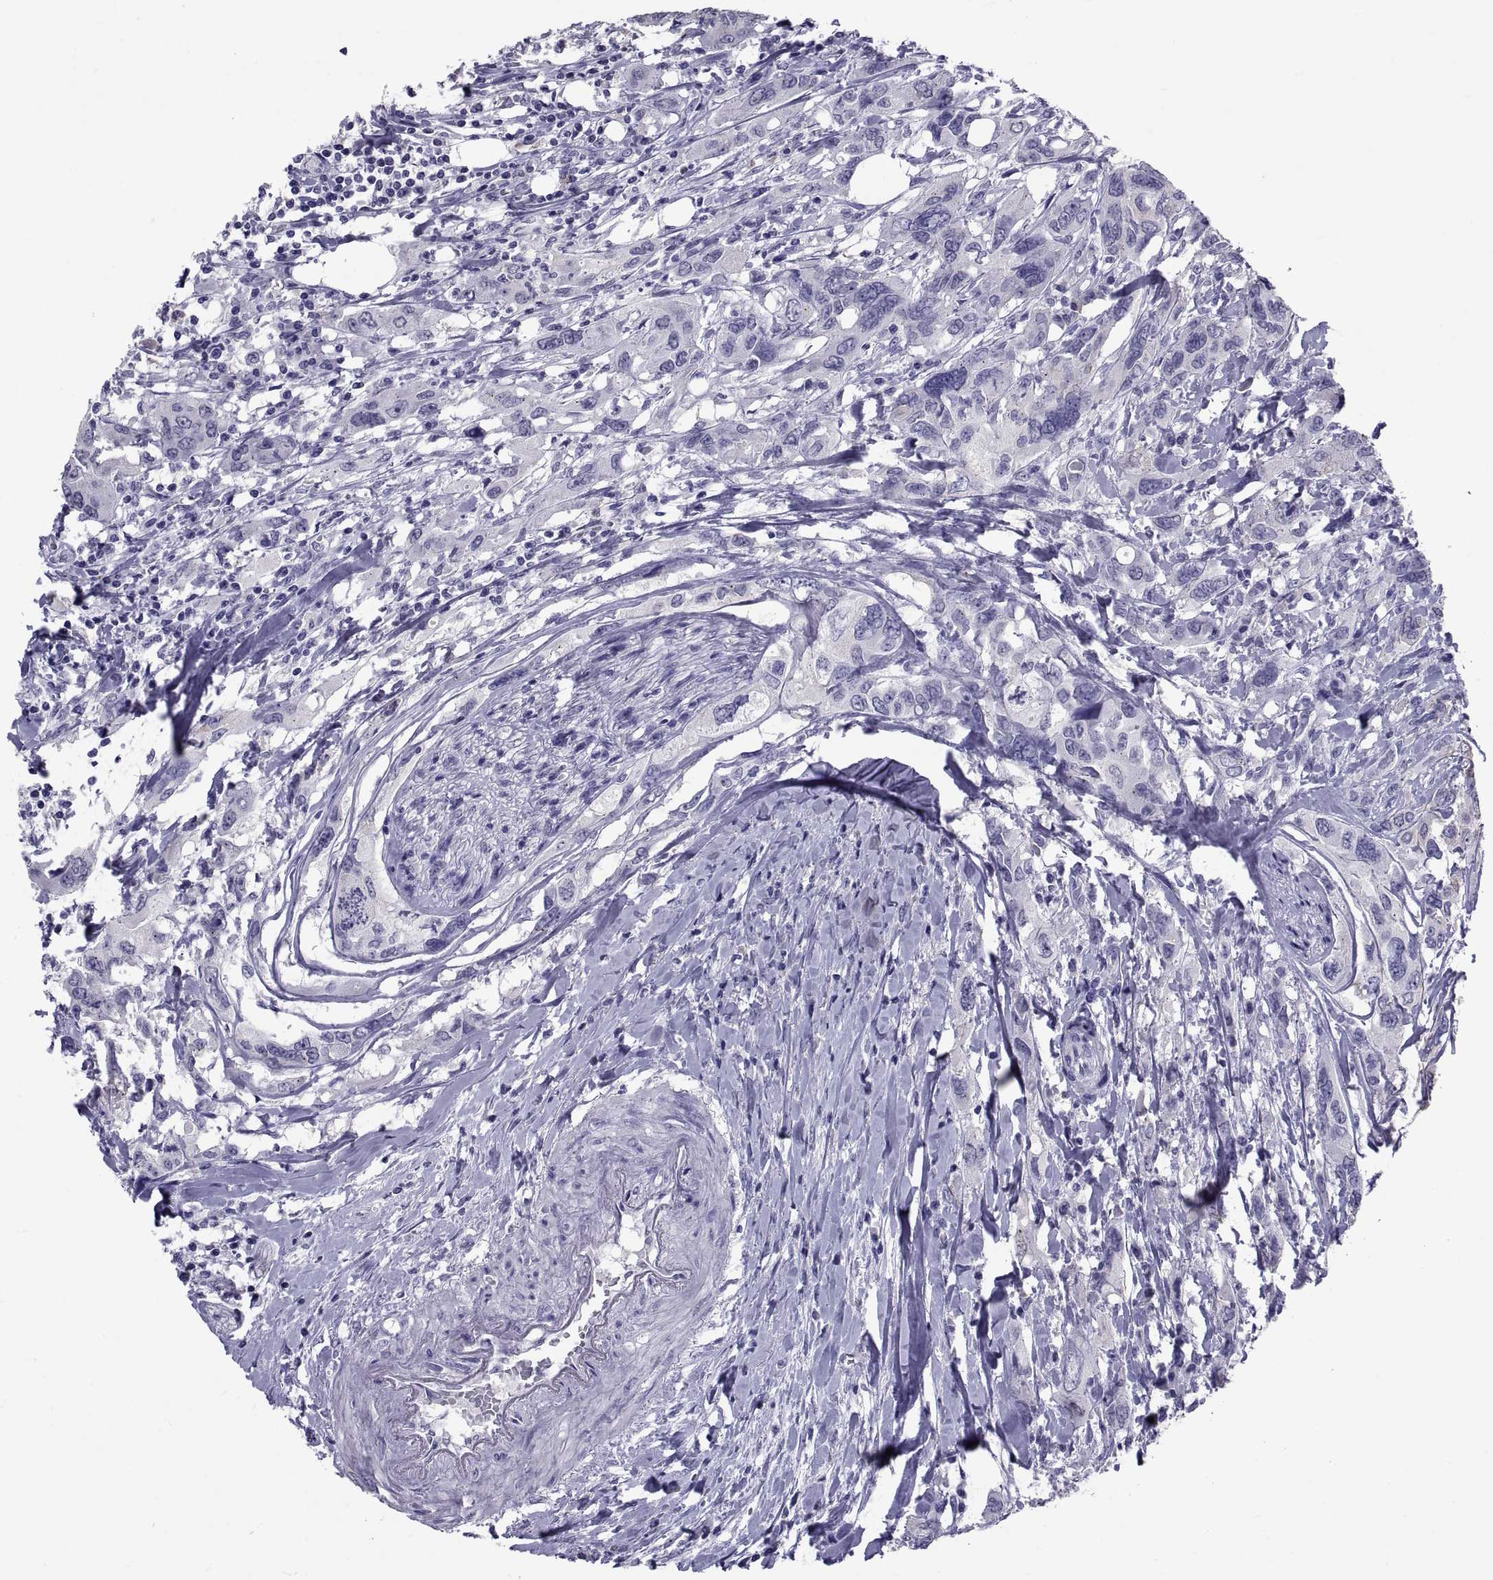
{"staining": {"intensity": "negative", "quantity": "none", "location": "none"}, "tissue": "urothelial cancer", "cell_type": "Tumor cells", "image_type": "cancer", "snomed": [{"axis": "morphology", "description": "Urothelial carcinoma, NOS"}, {"axis": "morphology", "description": "Urothelial carcinoma, High grade"}, {"axis": "topography", "description": "Urinary bladder"}], "caption": "This image is of high-grade urothelial carcinoma stained with IHC to label a protein in brown with the nuclei are counter-stained blue. There is no staining in tumor cells.", "gene": "TGFBR3L", "patient": {"sex": "male", "age": 63}}